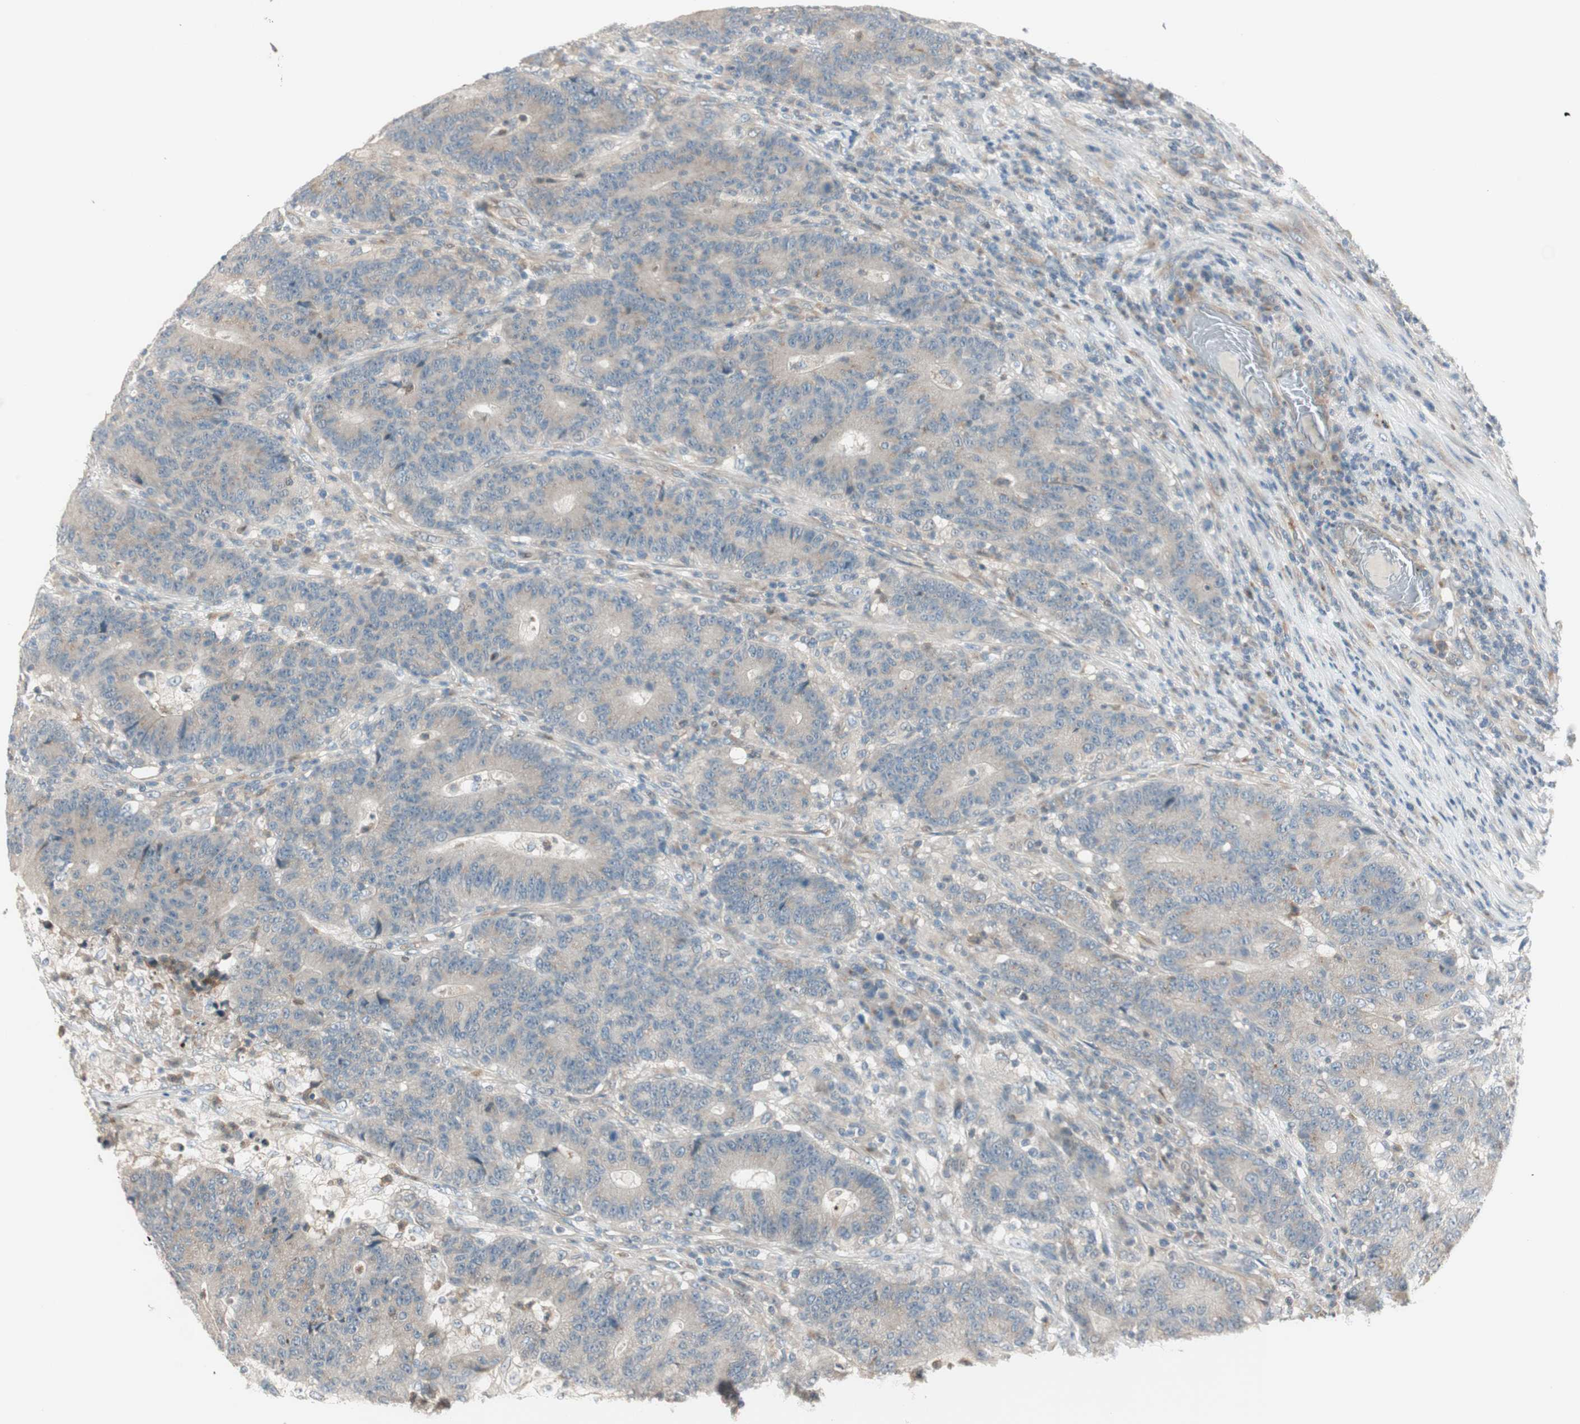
{"staining": {"intensity": "weak", "quantity": ">75%", "location": "cytoplasmic/membranous"}, "tissue": "colorectal cancer", "cell_type": "Tumor cells", "image_type": "cancer", "snomed": [{"axis": "morphology", "description": "Normal tissue, NOS"}, {"axis": "morphology", "description": "Adenocarcinoma, NOS"}, {"axis": "topography", "description": "Colon"}], "caption": "Colorectal adenocarcinoma tissue displays weak cytoplasmic/membranous staining in about >75% of tumor cells", "gene": "CGRRF1", "patient": {"sex": "female", "age": 75}}